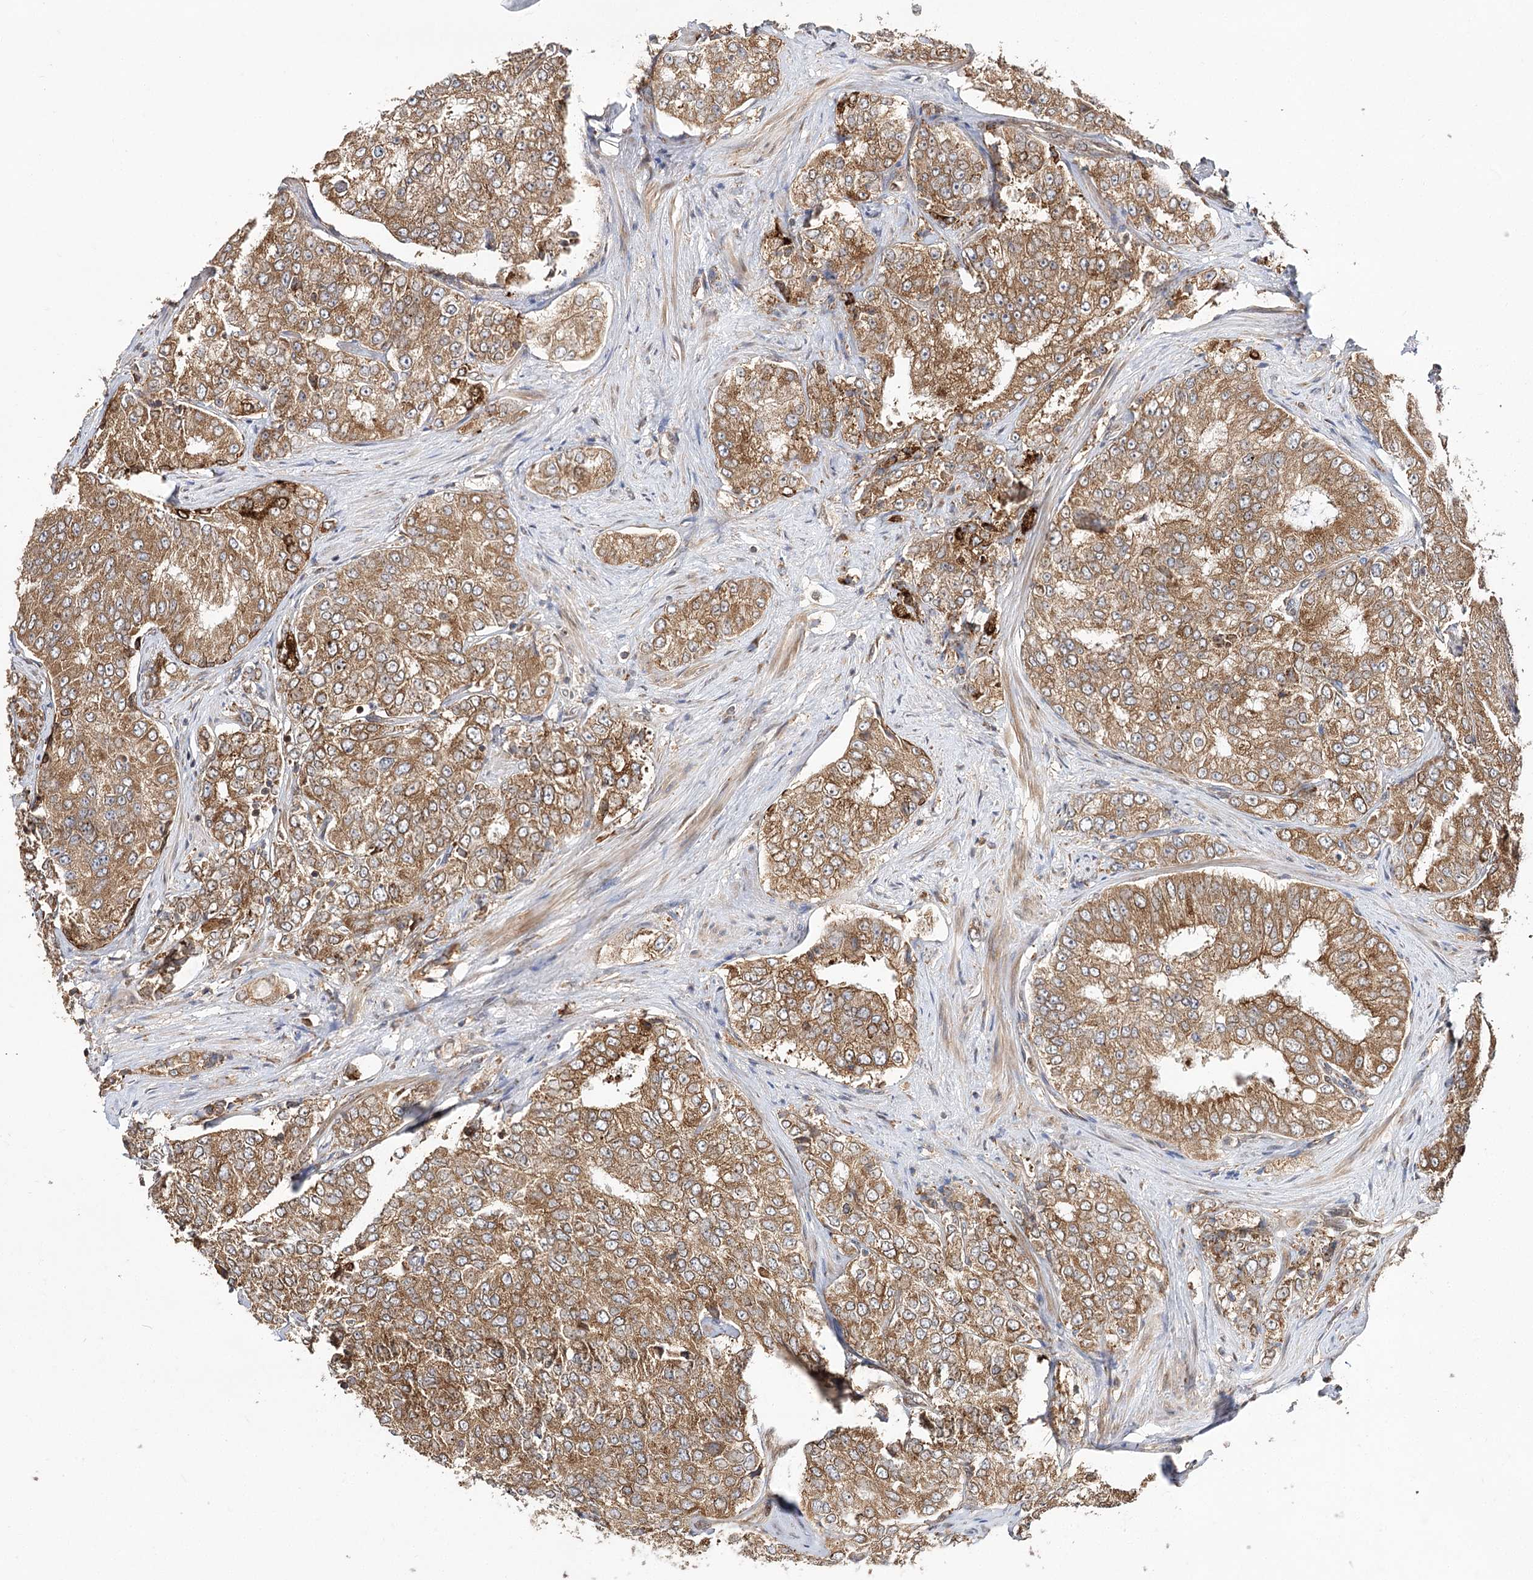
{"staining": {"intensity": "moderate", "quantity": ">75%", "location": "cytoplasmic/membranous"}, "tissue": "prostate cancer", "cell_type": "Tumor cells", "image_type": "cancer", "snomed": [{"axis": "morphology", "description": "Adenocarcinoma, High grade"}, {"axis": "topography", "description": "Prostate"}], "caption": "This image reveals immunohistochemistry (IHC) staining of adenocarcinoma (high-grade) (prostate), with medium moderate cytoplasmic/membranous positivity in approximately >75% of tumor cells.", "gene": "DNAJB14", "patient": {"sex": "male", "age": 58}}